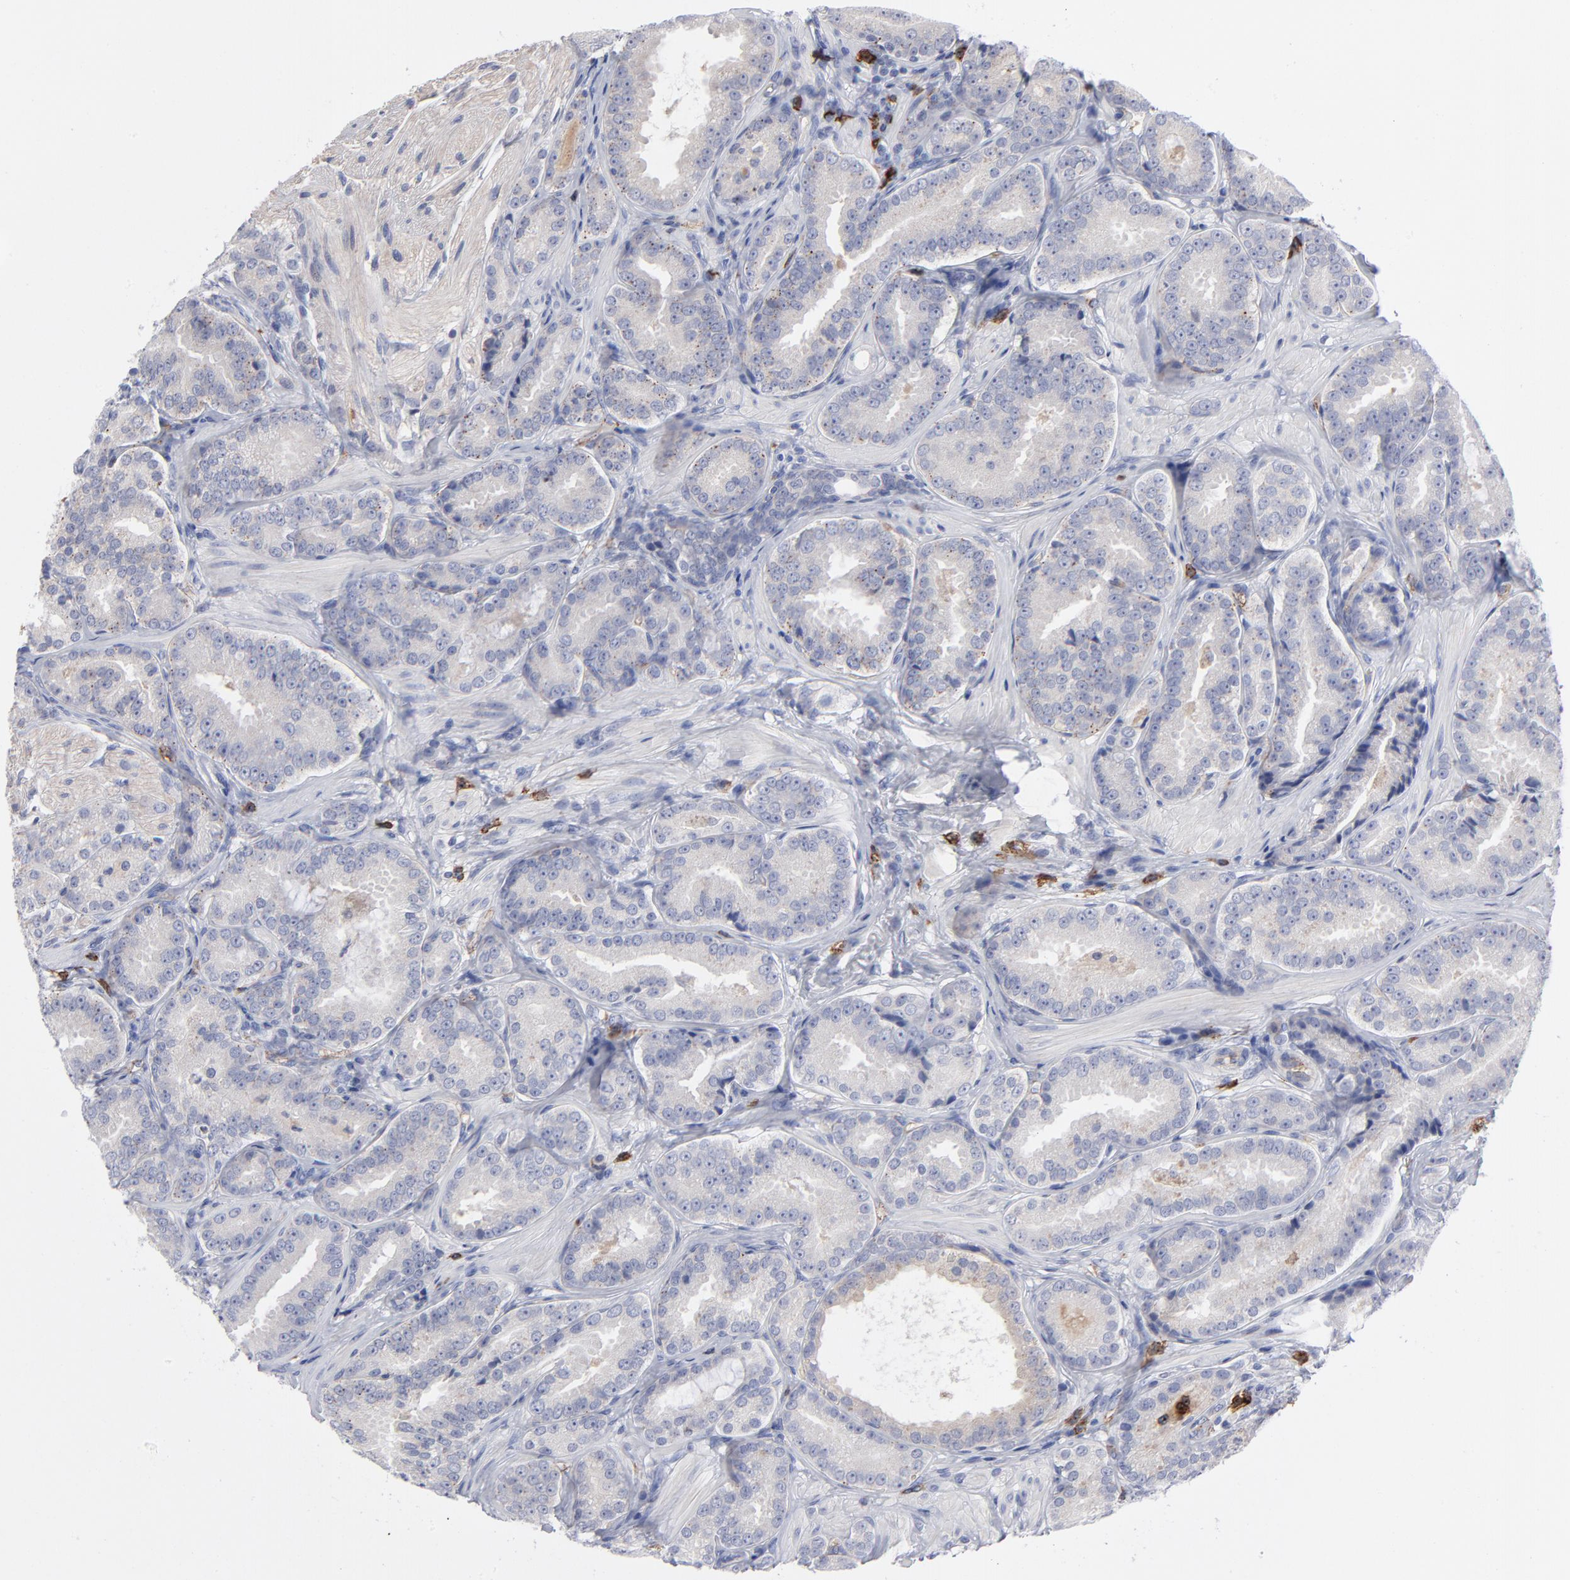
{"staining": {"intensity": "negative", "quantity": "none", "location": "none"}, "tissue": "prostate cancer", "cell_type": "Tumor cells", "image_type": "cancer", "snomed": [{"axis": "morphology", "description": "Adenocarcinoma, Low grade"}, {"axis": "topography", "description": "Prostate"}], "caption": "Prostate adenocarcinoma (low-grade) was stained to show a protein in brown. There is no significant staining in tumor cells.", "gene": "CCR3", "patient": {"sex": "male", "age": 59}}